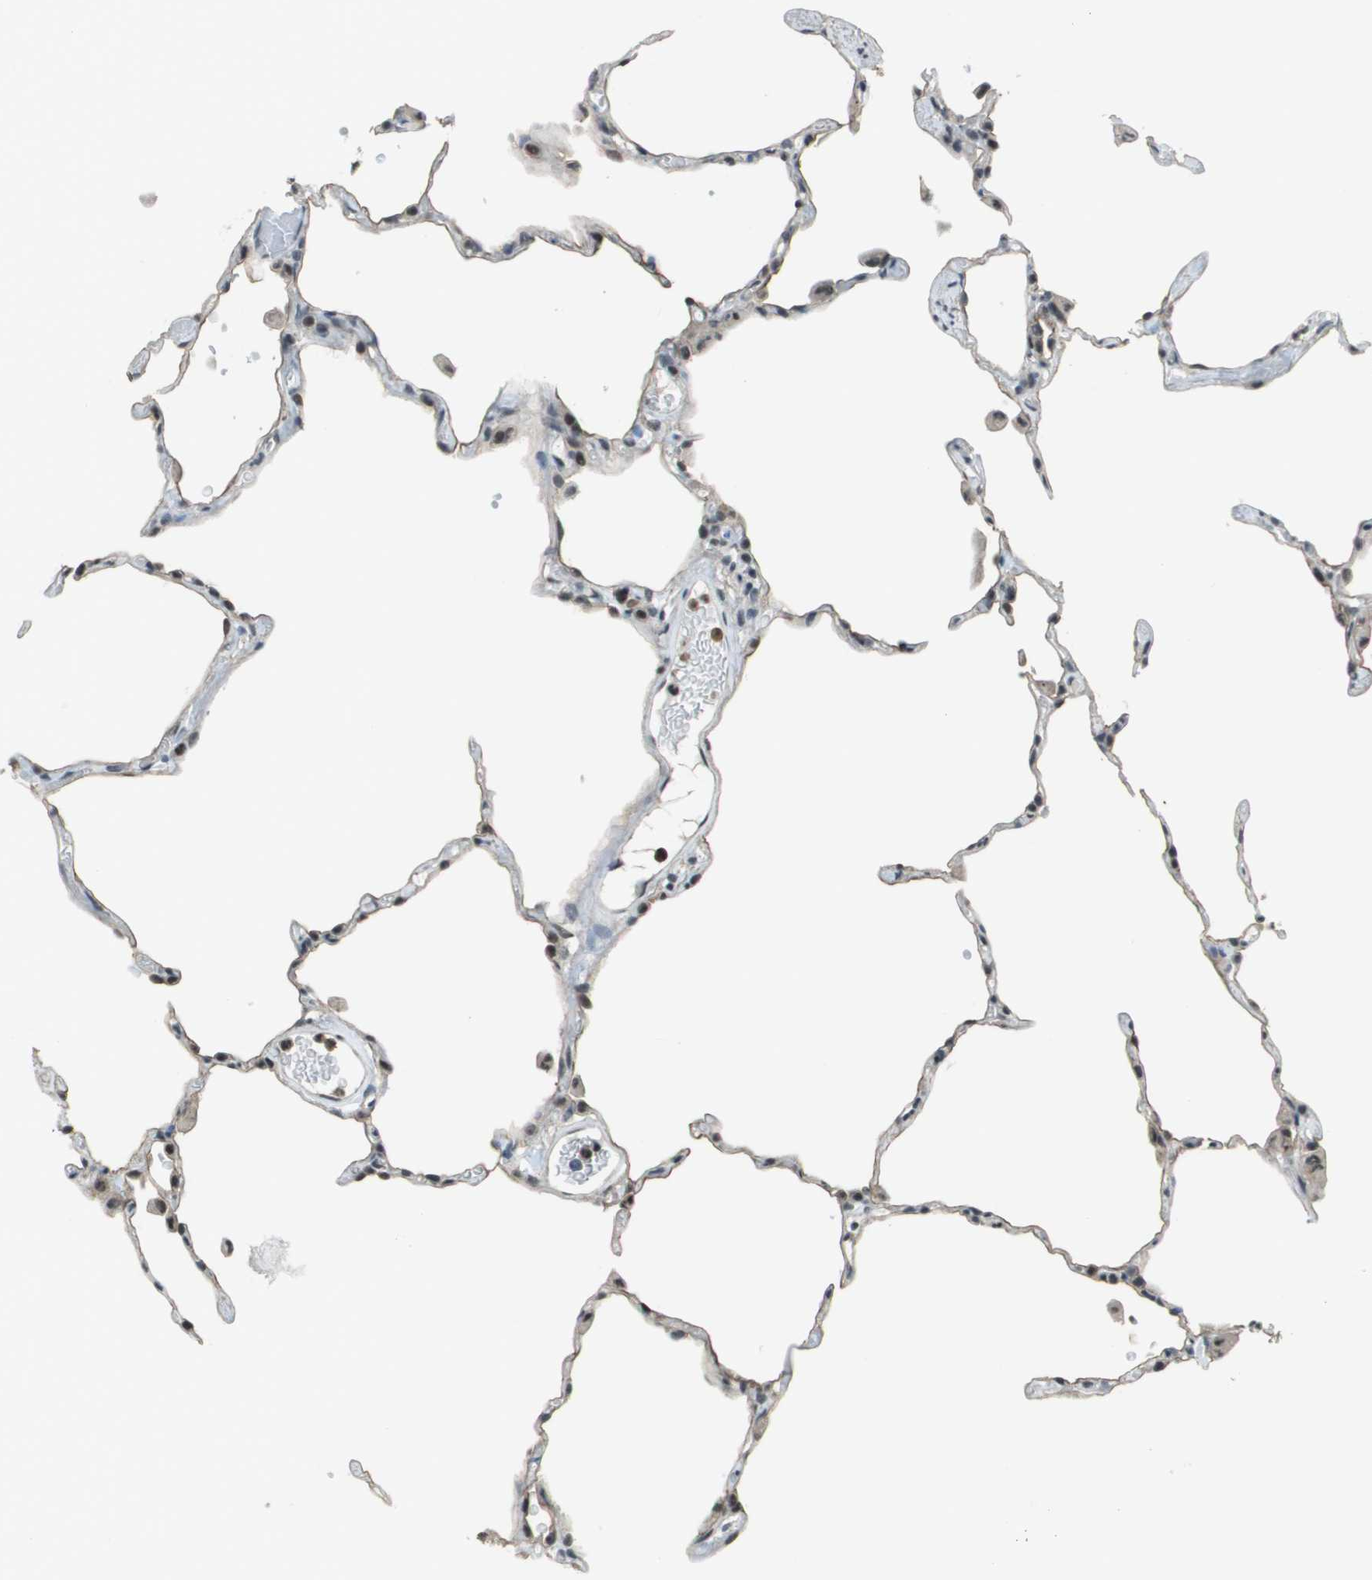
{"staining": {"intensity": "weak", "quantity": "<25%", "location": "nuclear"}, "tissue": "lung", "cell_type": "Alveolar cells", "image_type": "normal", "snomed": [{"axis": "morphology", "description": "Normal tissue, NOS"}, {"axis": "topography", "description": "Lung"}], "caption": "DAB immunohistochemical staining of unremarkable human lung displays no significant staining in alveolar cells.", "gene": "DEPDC1", "patient": {"sex": "female", "age": 49}}